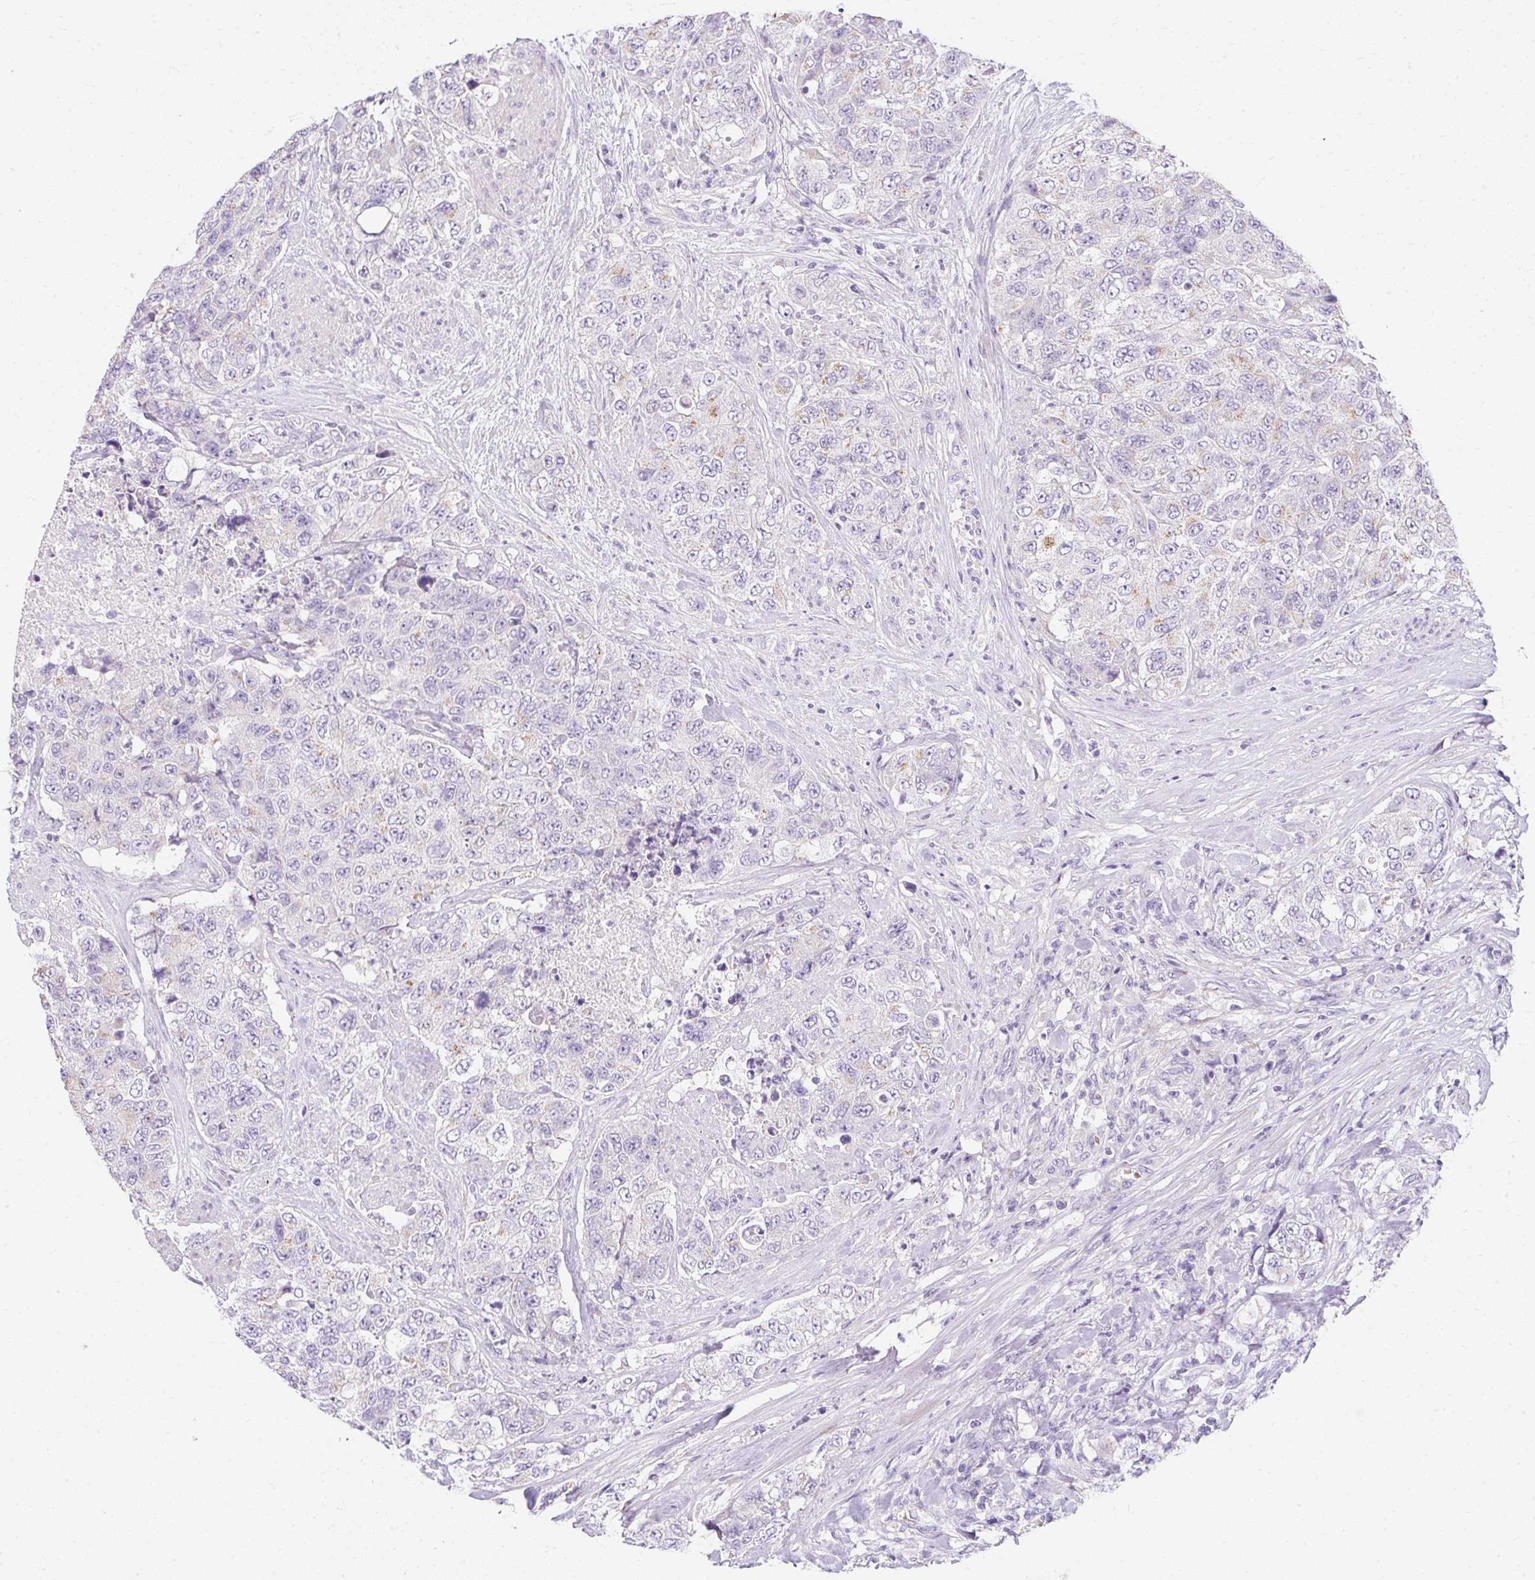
{"staining": {"intensity": "weak", "quantity": "<25%", "location": "cytoplasmic/membranous"}, "tissue": "urothelial cancer", "cell_type": "Tumor cells", "image_type": "cancer", "snomed": [{"axis": "morphology", "description": "Urothelial carcinoma, High grade"}, {"axis": "topography", "description": "Urinary bladder"}], "caption": "The photomicrograph displays no staining of tumor cells in urothelial cancer.", "gene": "DTX4", "patient": {"sex": "female", "age": 78}}